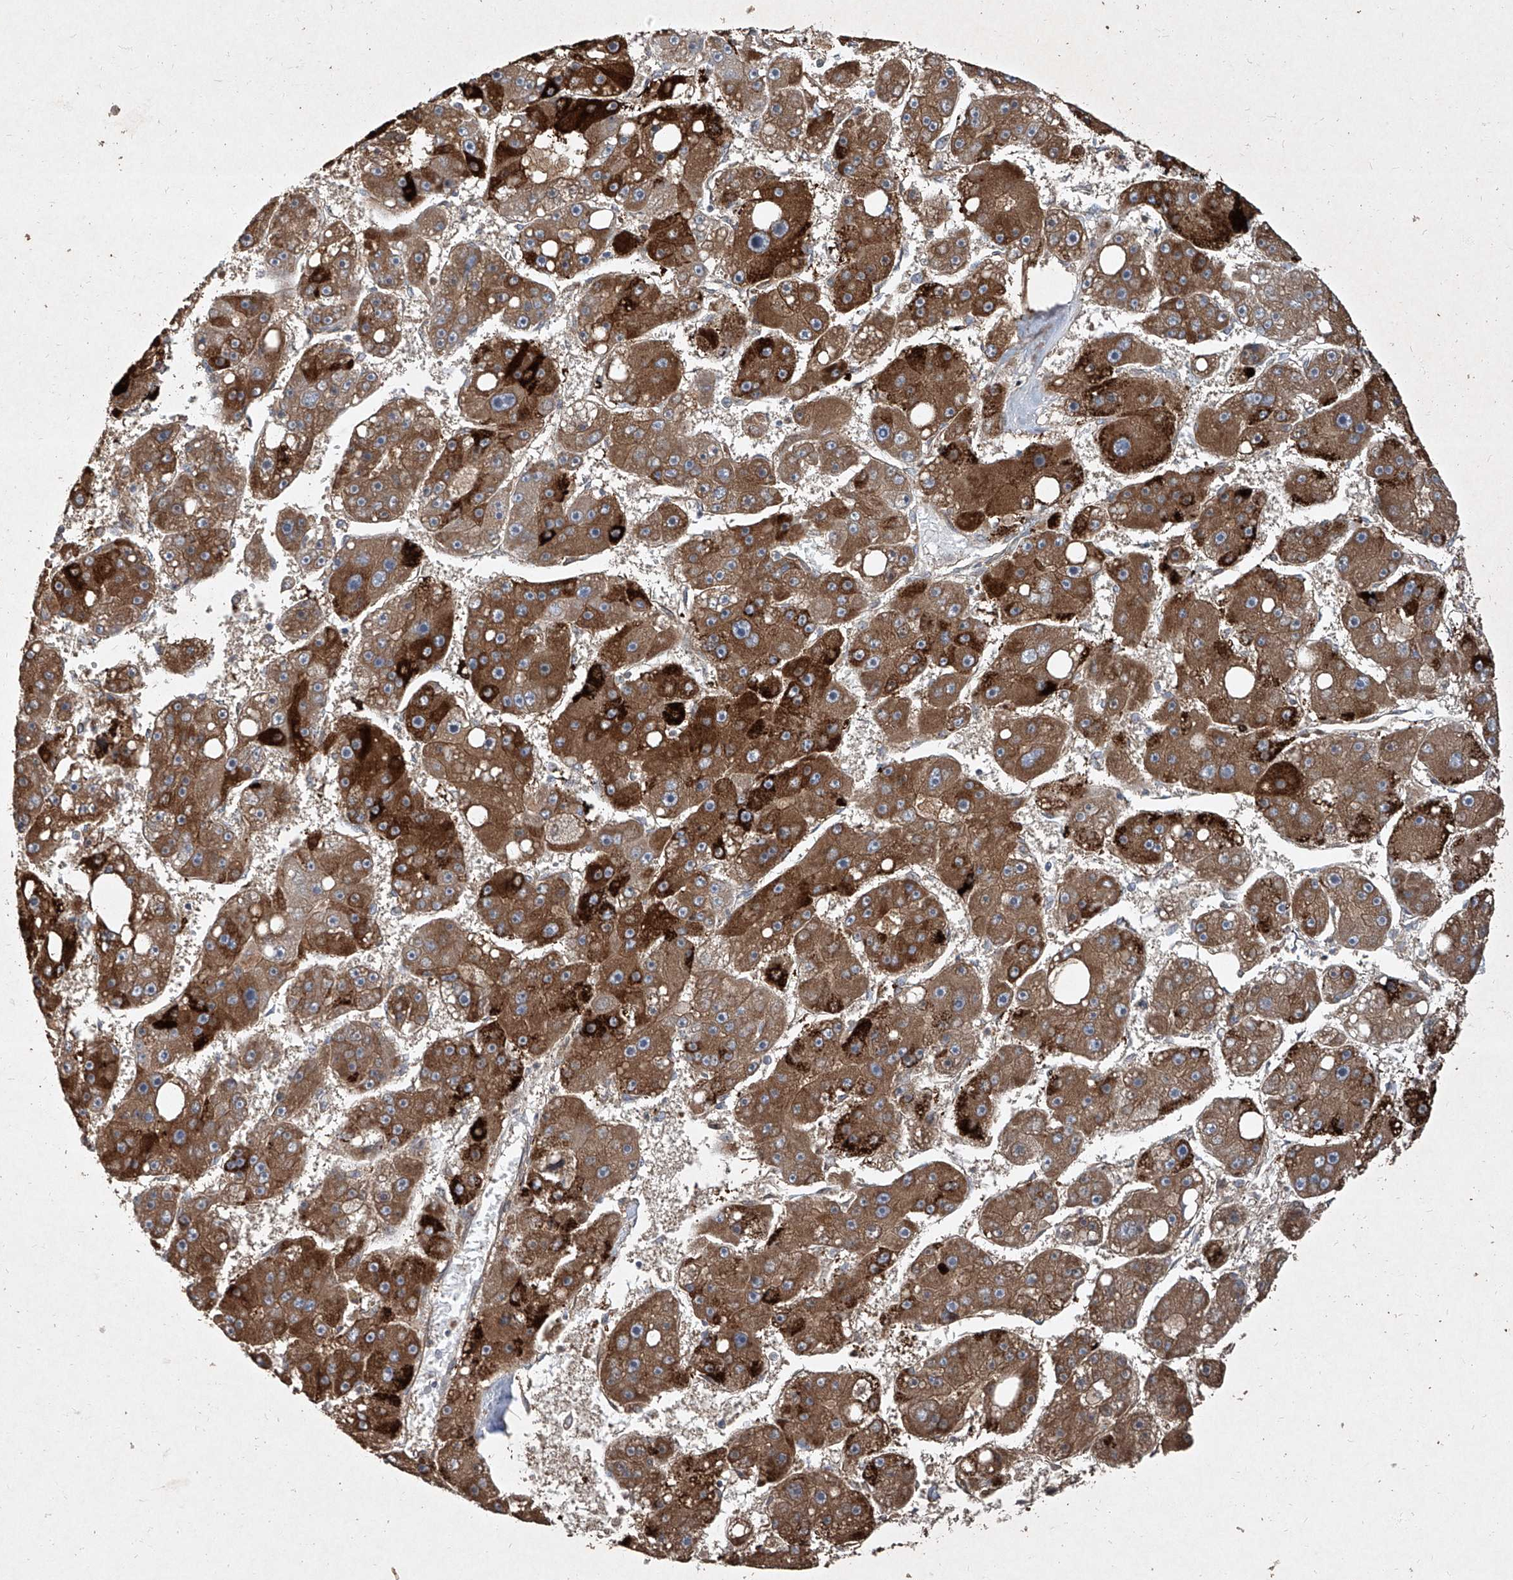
{"staining": {"intensity": "strong", "quantity": ">75%", "location": "cytoplasmic/membranous"}, "tissue": "liver cancer", "cell_type": "Tumor cells", "image_type": "cancer", "snomed": [{"axis": "morphology", "description": "Carcinoma, Hepatocellular, NOS"}, {"axis": "topography", "description": "Liver"}], "caption": "Brown immunohistochemical staining in human liver cancer (hepatocellular carcinoma) reveals strong cytoplasmic/membranous expression in approximately >75% of tumor cells.", "gene": "CCN1", "patient": {"sex": "female", "age": 61}}